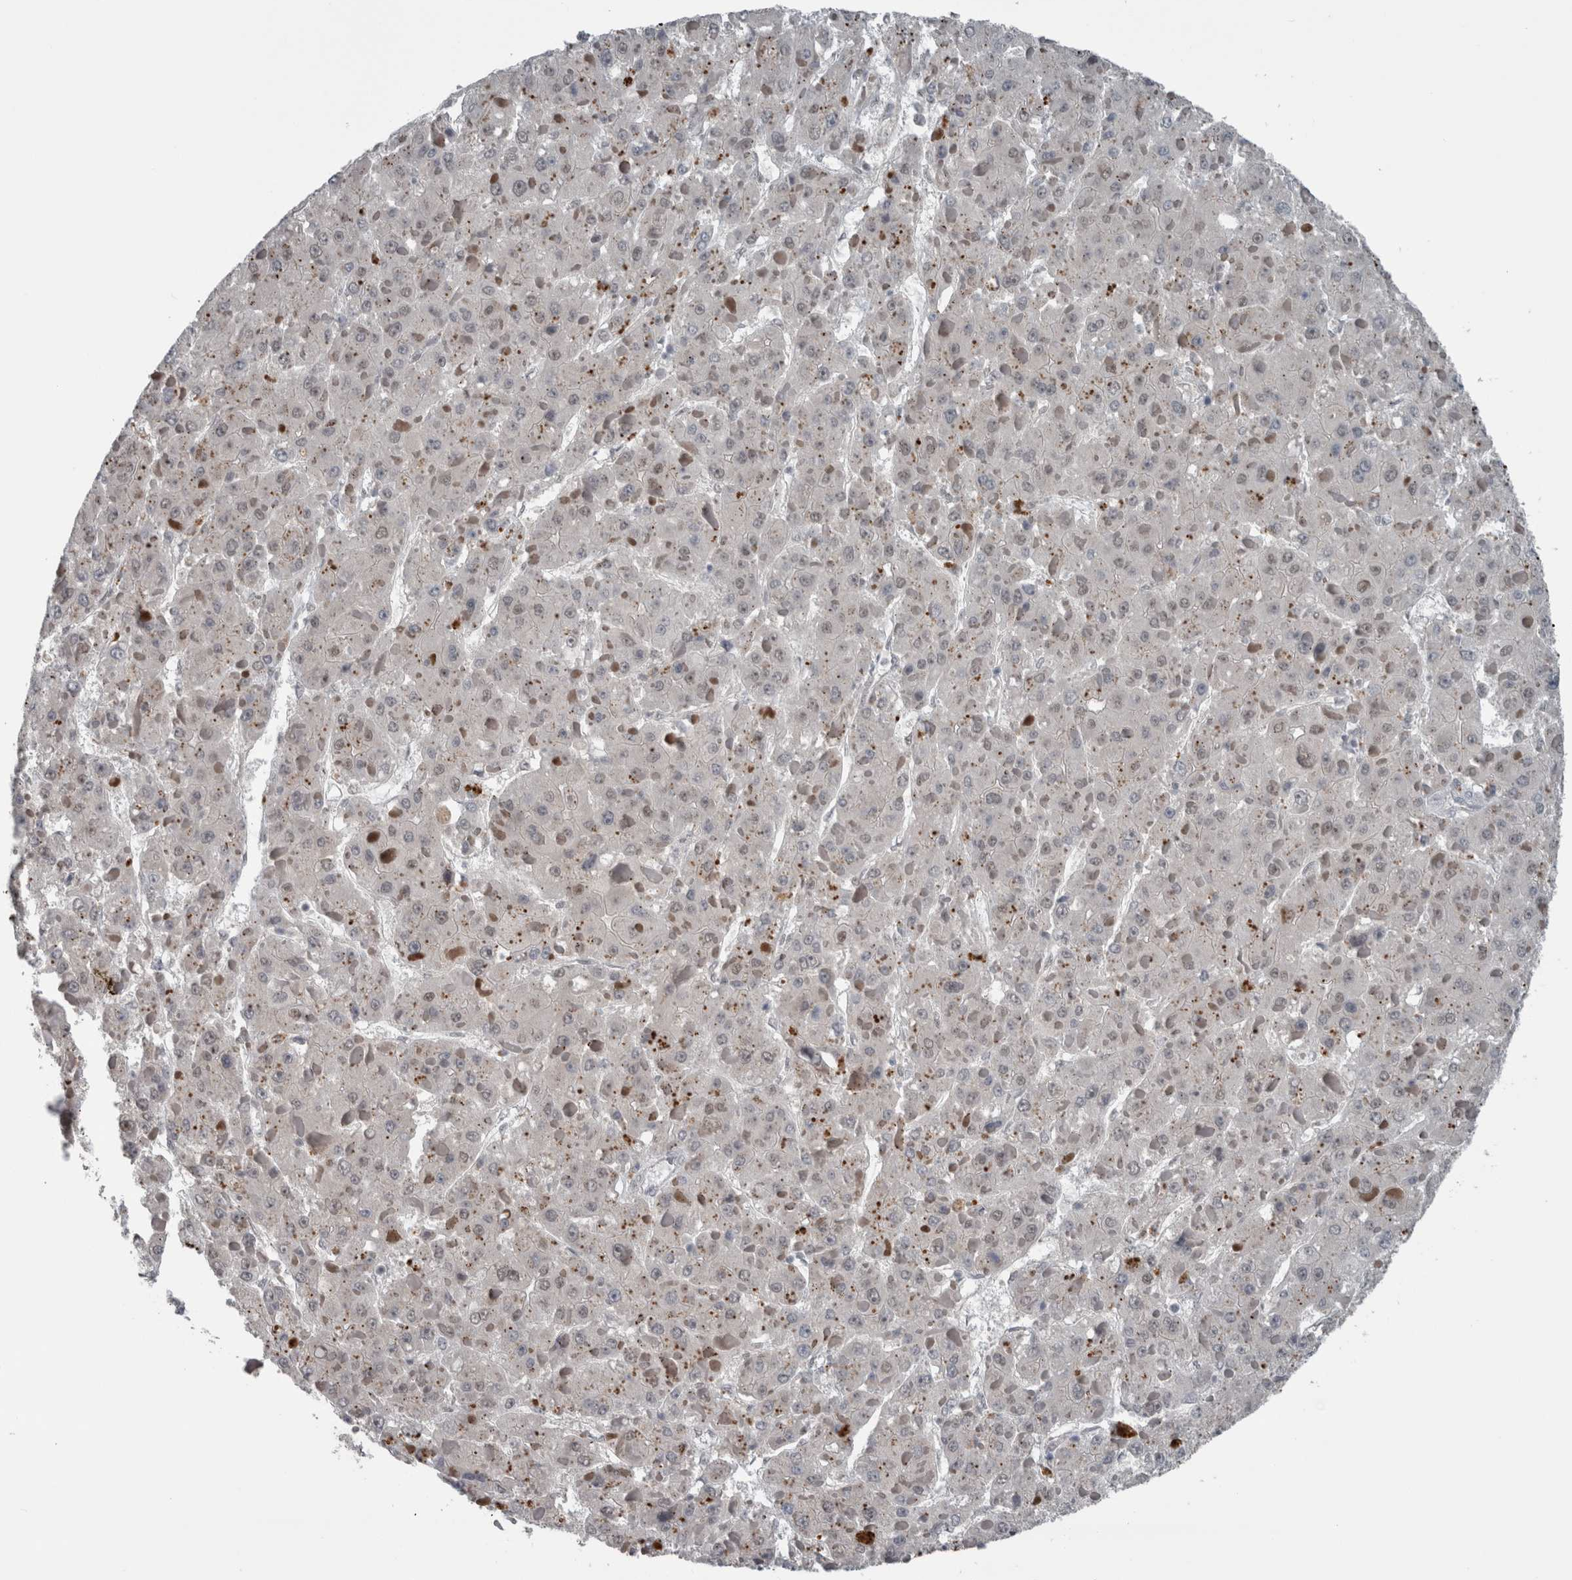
{"staining": {"intensity": "negative", "quantity": "none", "location": "none"}, "tissue": "liver cancer", "cell_type": "Tumor cells", "image_type": "cancer", "snomed": [{"axis": "morphology", "description": "Carcinoma, Hepatocellular, NOS"}, {"axis": "topography", "description": "Liver"}], "caption": "The IHC histopathology image has no significant staining in tumor cells of hepatocellular carcinoma (liver) tissue.", "gene": "ZBTB21", "patient": {"sex": "female", "age": 73}}